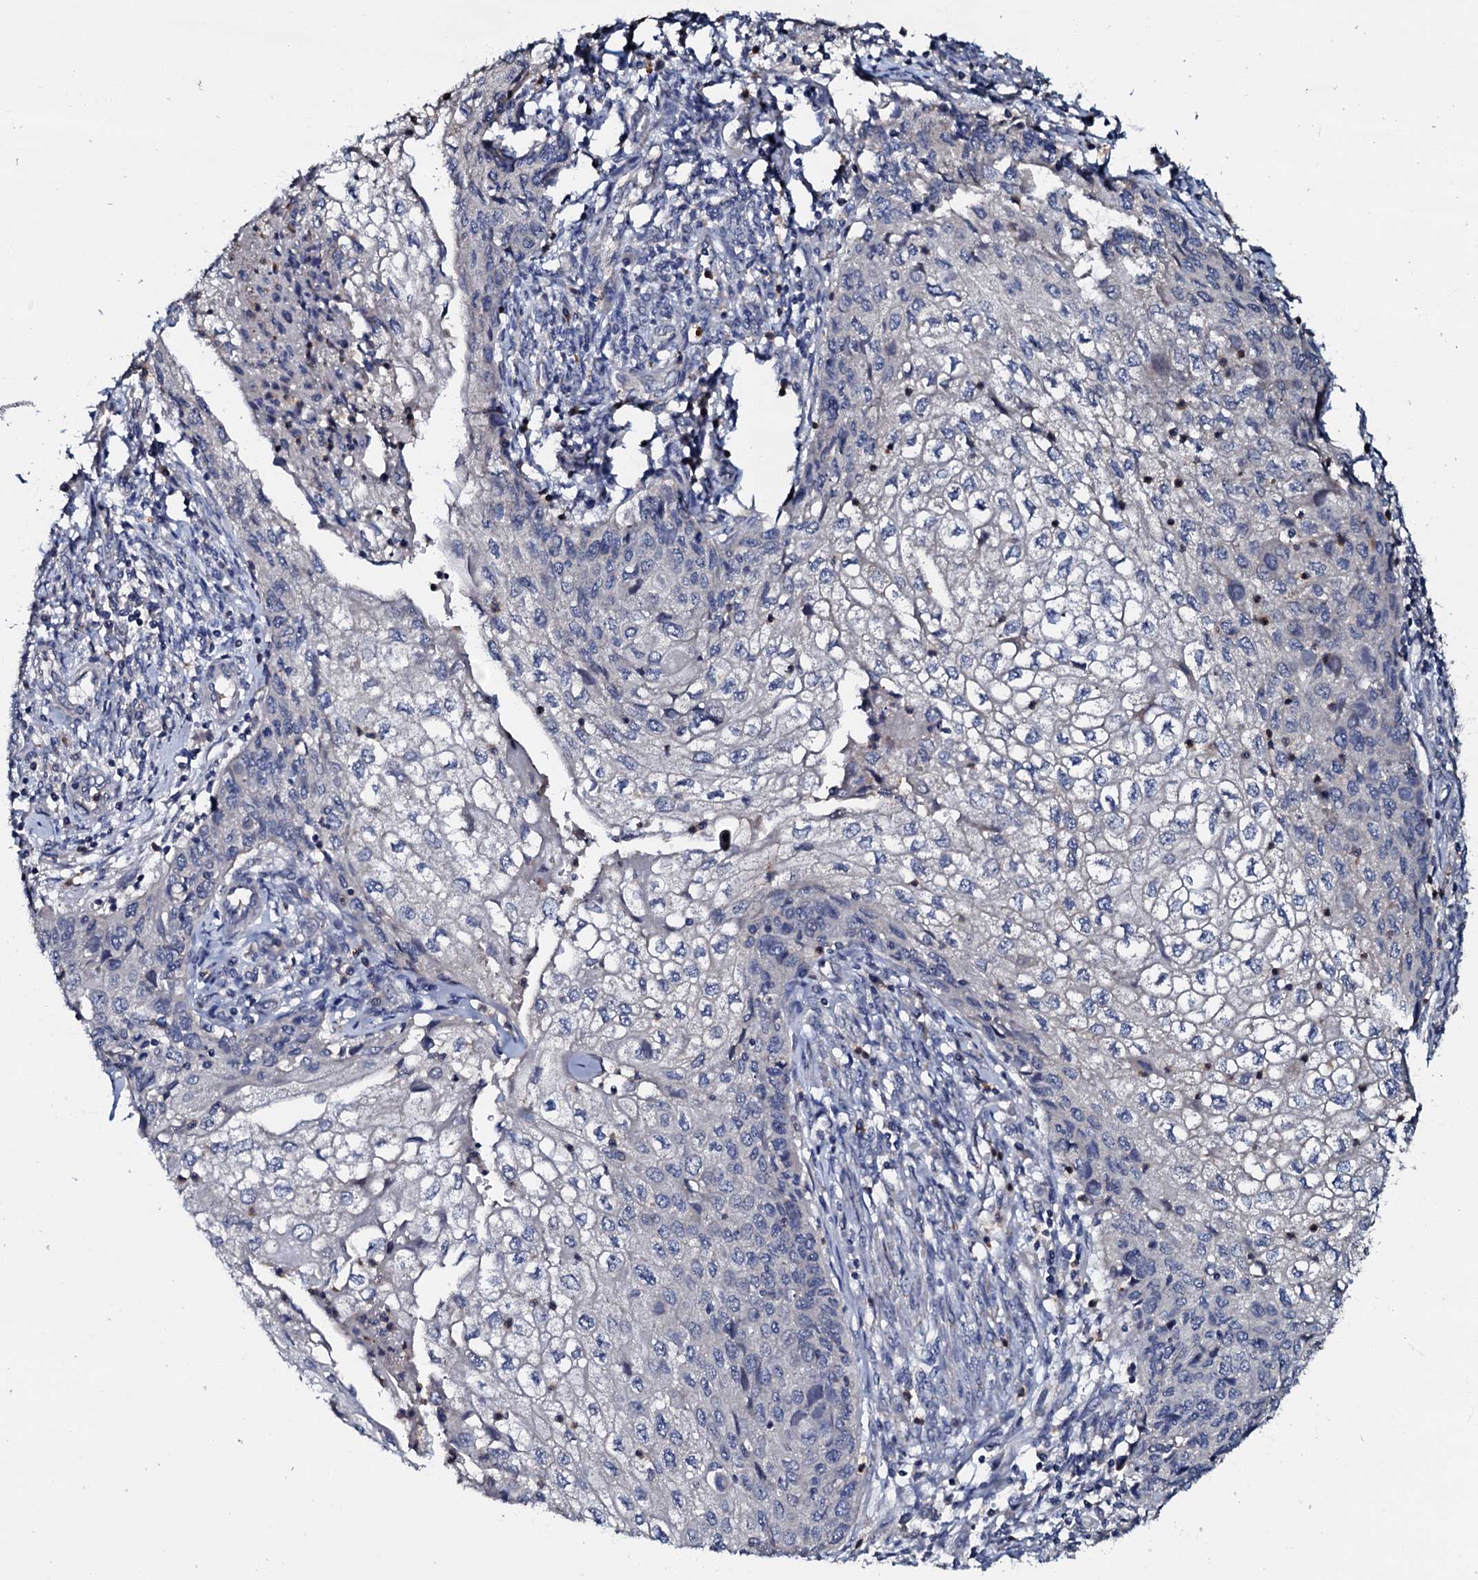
{"staining": {"intensity": "negative", "quantity": "none", "location": "none"}, "tissue": "cervical cancer", "cell_type": "Tumor cells", "image_type": "cancer", "snomed": [{"axis": "morphology", "description": "Squamous cell carcinoma, NOS"}, {"axis": "topography", "description": "Cervix"}], "caption": "The micrograph shows no significant expression in tumor cells of squamous cell carcinoma (cervical). (DAB immunohistochemistry (IHC), high magnification).", "gene": "CPNE2", "patient": {"sex": "female", "age": 67}}